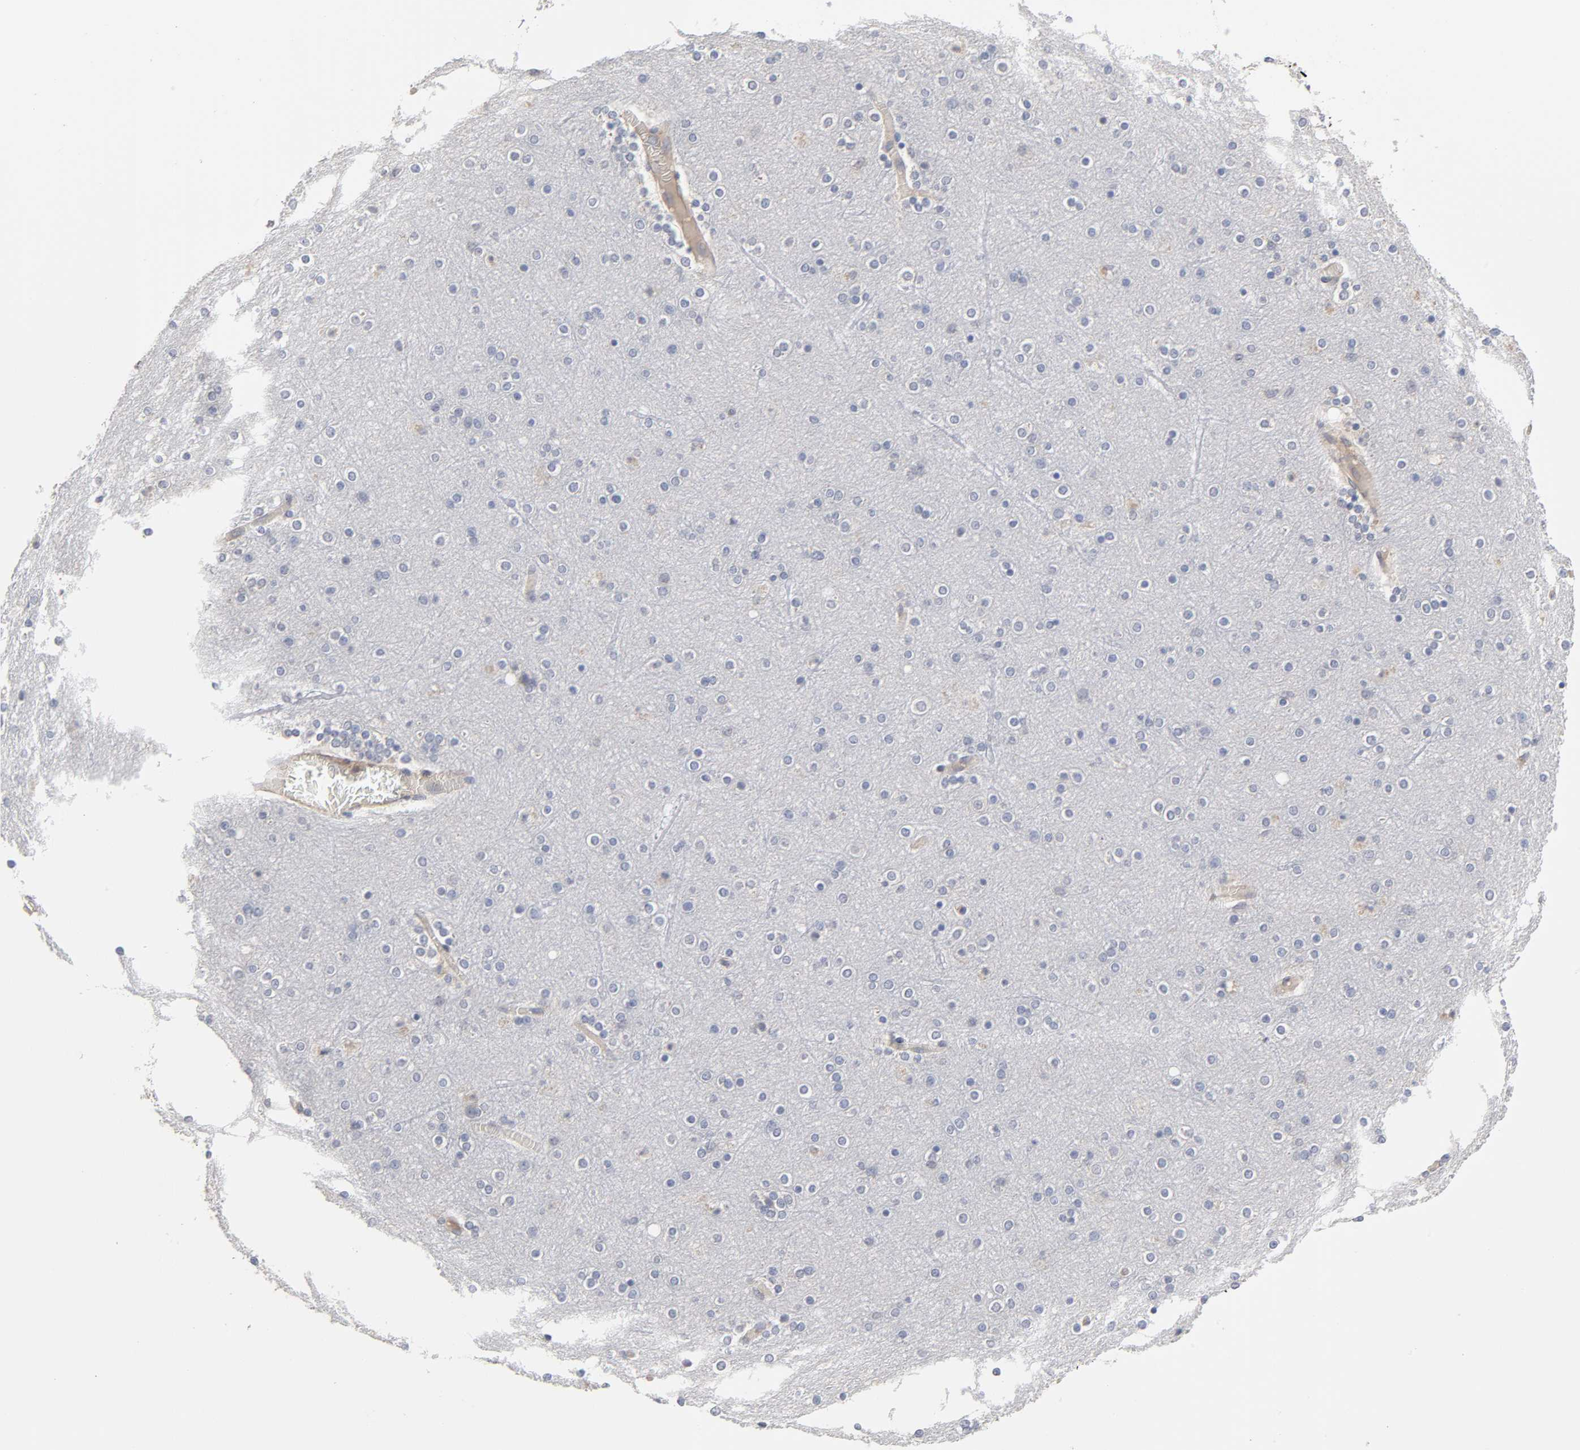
{"staining": {"intensity": "moderate", "quantity": ">75%", "location": "cytoplasmic/membranous"}, "tissue": "cerebral cortex", "cell_type": "Endothelial cells", "image_type": "normal", "snomed": [{"axis": "morphology", "description": "Normal tissue, NOS"}, {"axis": "topography", "description": "Cerebral cortex"}], "caption": "Immunohistochemistry staining of benign cerebral cortex, which reveals medium levels of moderate cytoplasmic/membranous expression in approximately >75% of endothelial cells indicating moderate cytoplasmic/membranous protein staining. The staining was performed using DAB (3,3'-diaminobenzidine) (brown) for protein detection and nuclei were counterstained in hematoxylin (blue).", "gene": "IL4R", "patient": {"sex": "female", "age": 54}}